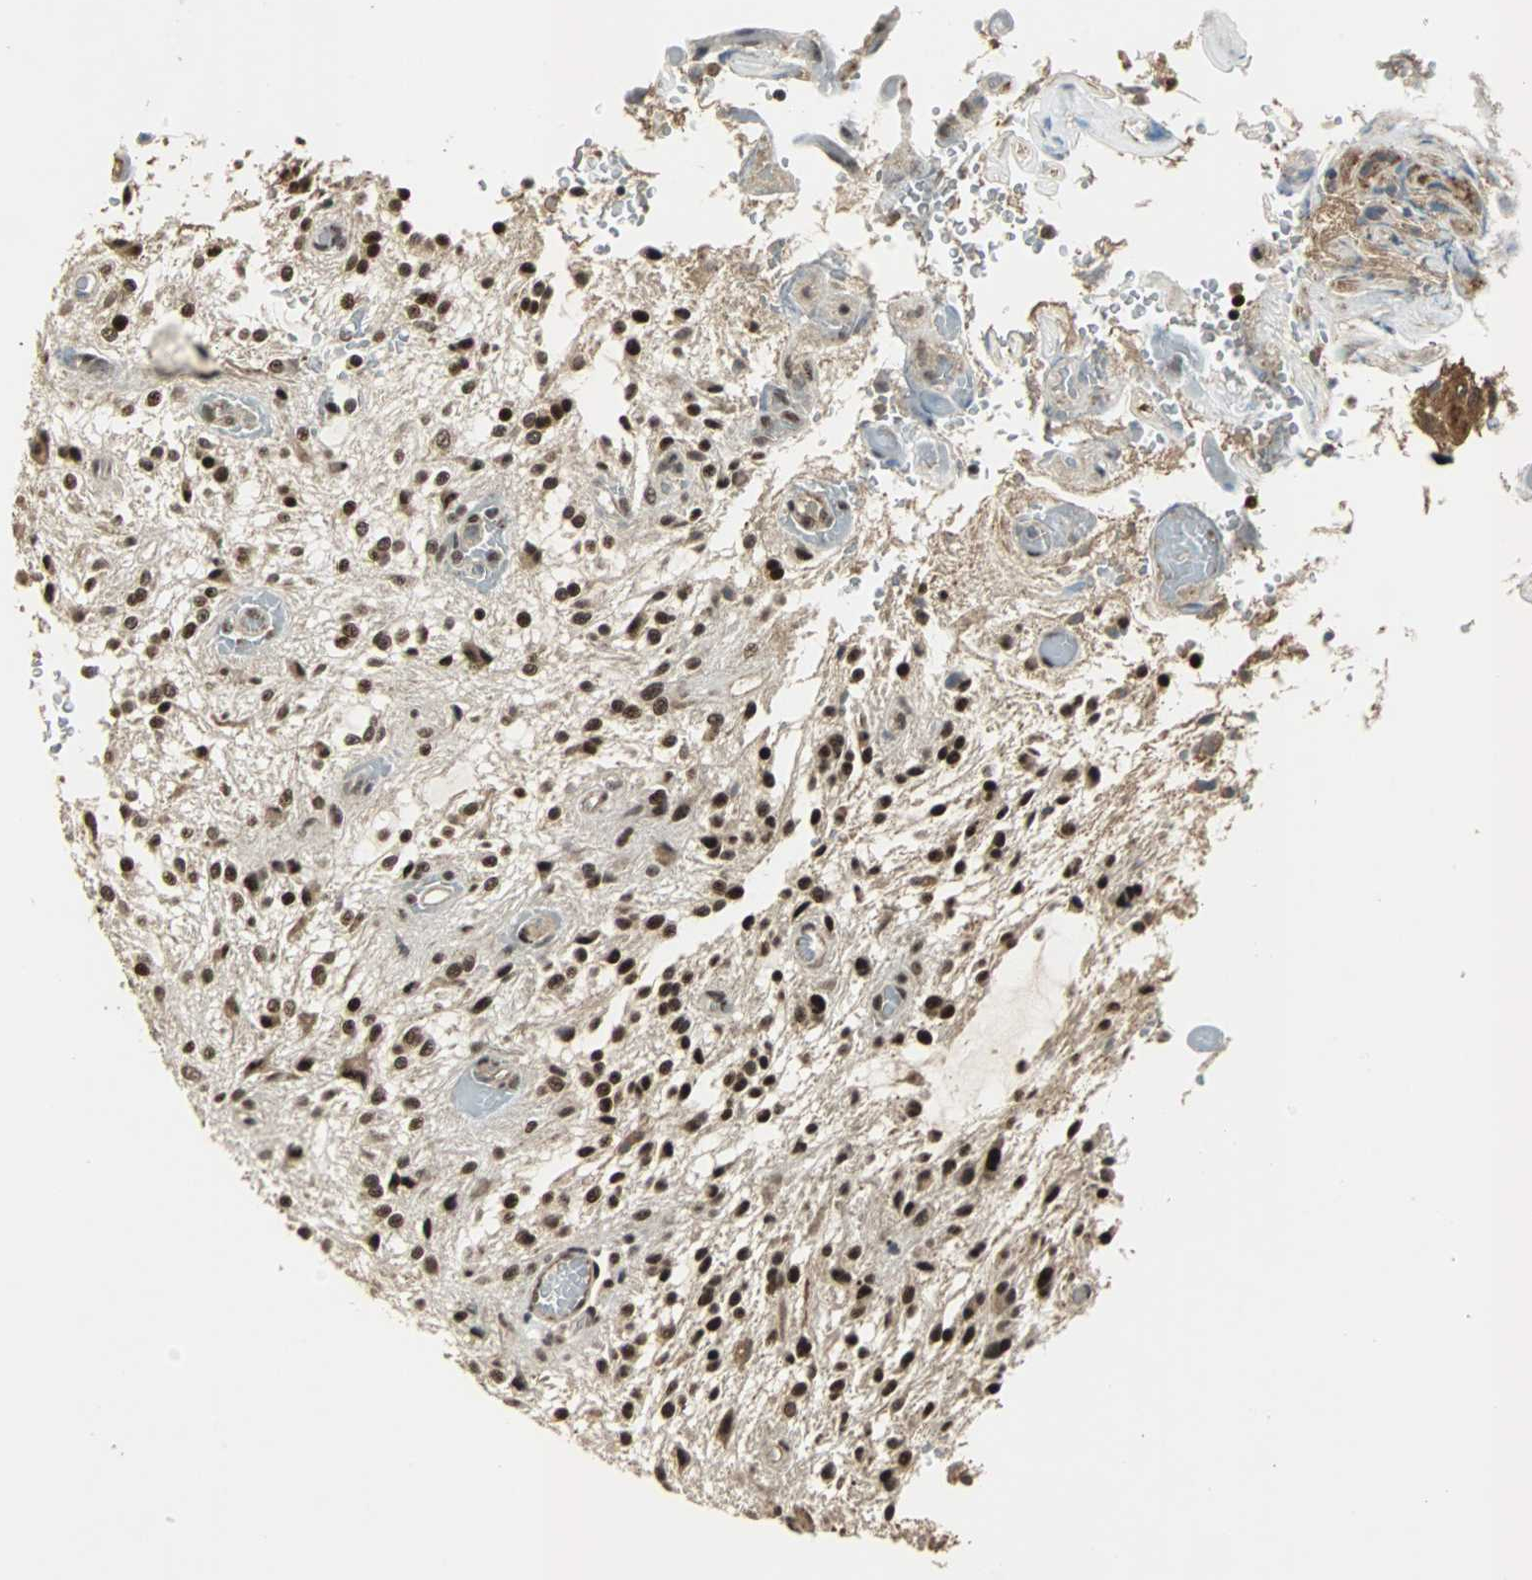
{"staining": {"intensity": "strong", "quantity": ">75%", "location": "nuclear"}, "tissue": "glioma", "cell_type": "Tumor cells", "image_type": "cancer", "snomed": [{"axis": "morphology", "description": "Glioma, malignant, NOS"}, {"axis": "topography", "description": "Cerebellum"}], "caption": "This image demonstrates IHC staining of glioma (malignant), with high strong nuclear positivity in approximately >75% of tumor cells.", "gene": "MED4", "patient": {"sex": "female", "age": 10}}